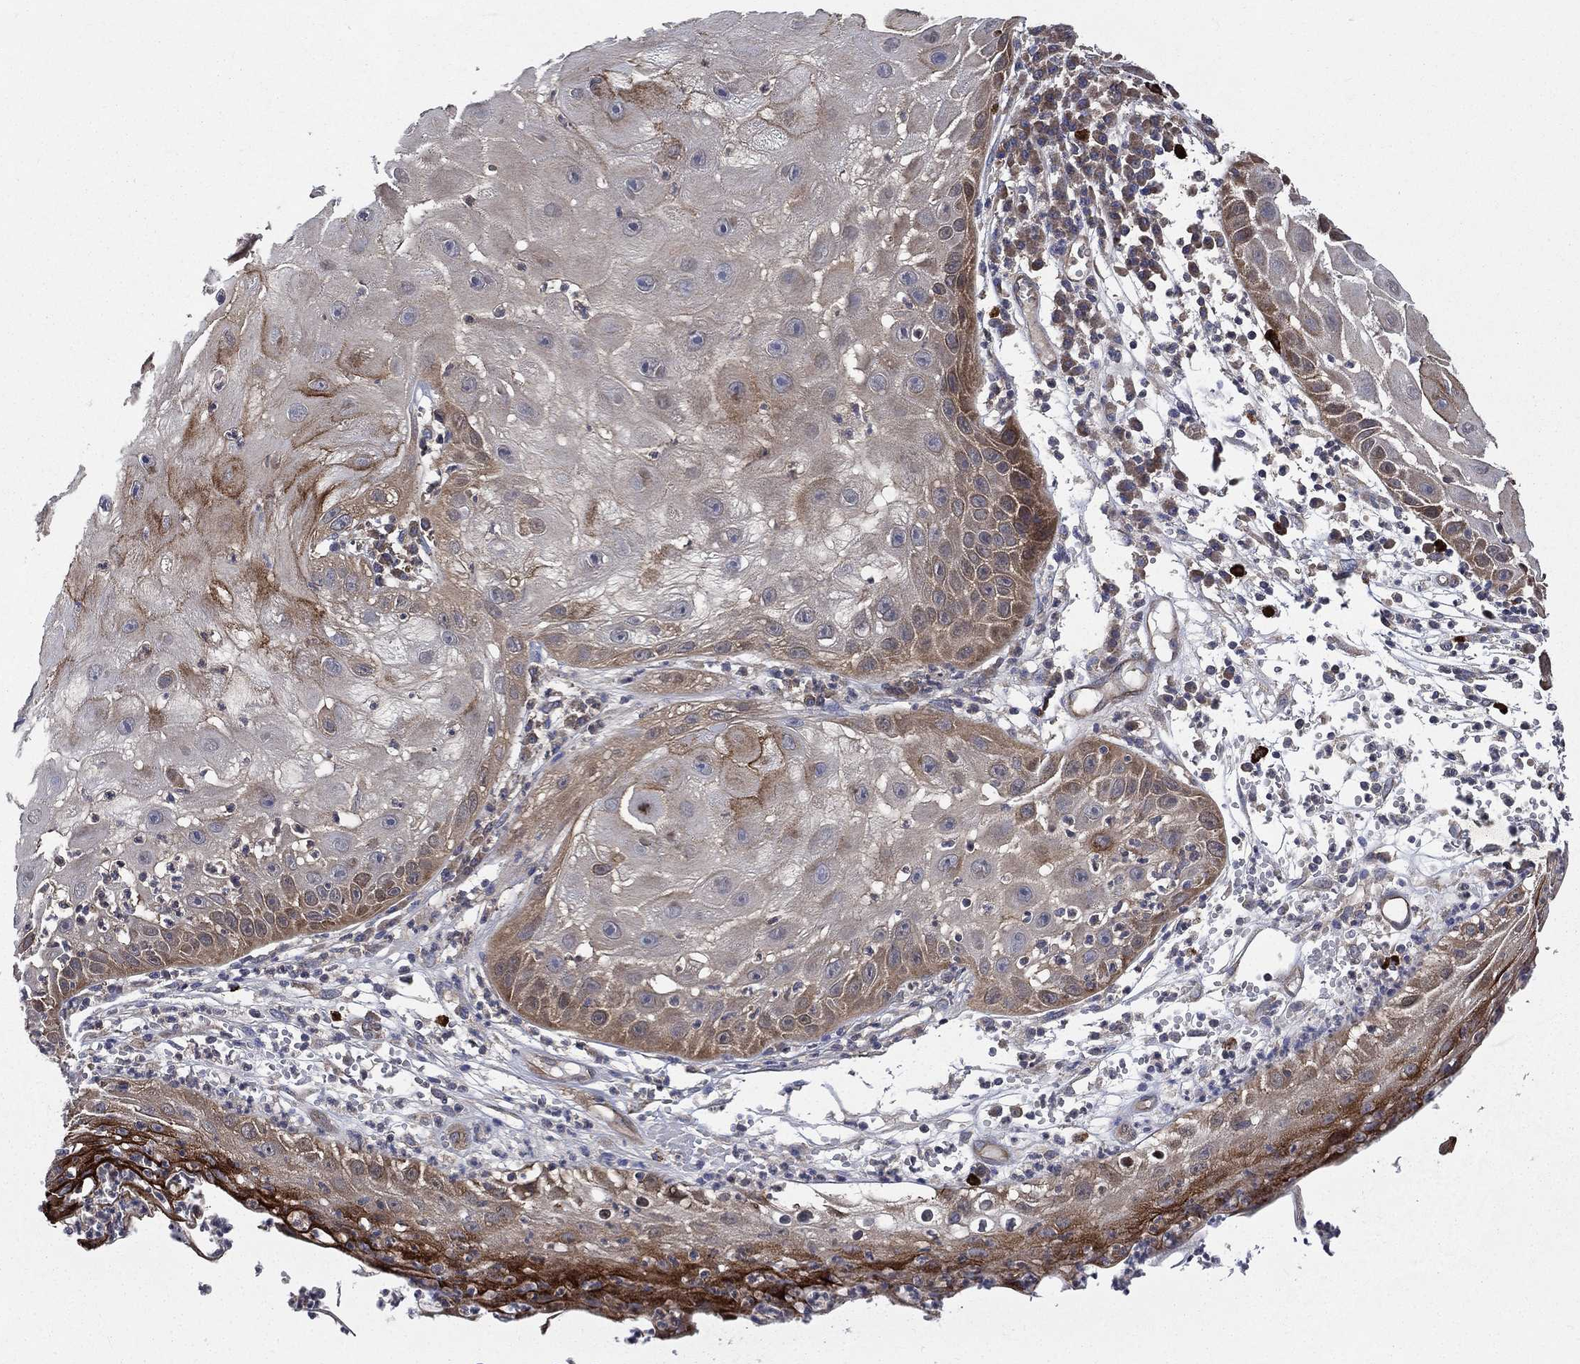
{"staining": {"intensity": "strong", "quantity": "<25%", "location": "cytoplasmic/membranous"}, "tissue": "skin cancer", "cell_type": "Tumor cells", "image_type": "cancer", "snomed": [{"axis": "morphology", "description": "Normal tissue, NOS"}, {"axis": "morphology", "description": "Squamous cell carcinoma, NOS"}, {"axis": "topography", "description": "Skin"}], "caption": "Skin cancer (squamous cell carcinoma) was stained to show a protein in brown. There is medium levels of strong cytoplasmic/membranous expression in approximately <25% of tumor cells.", "gene": "SMPD3", "patient": {"sex": "male", "age": 79}}